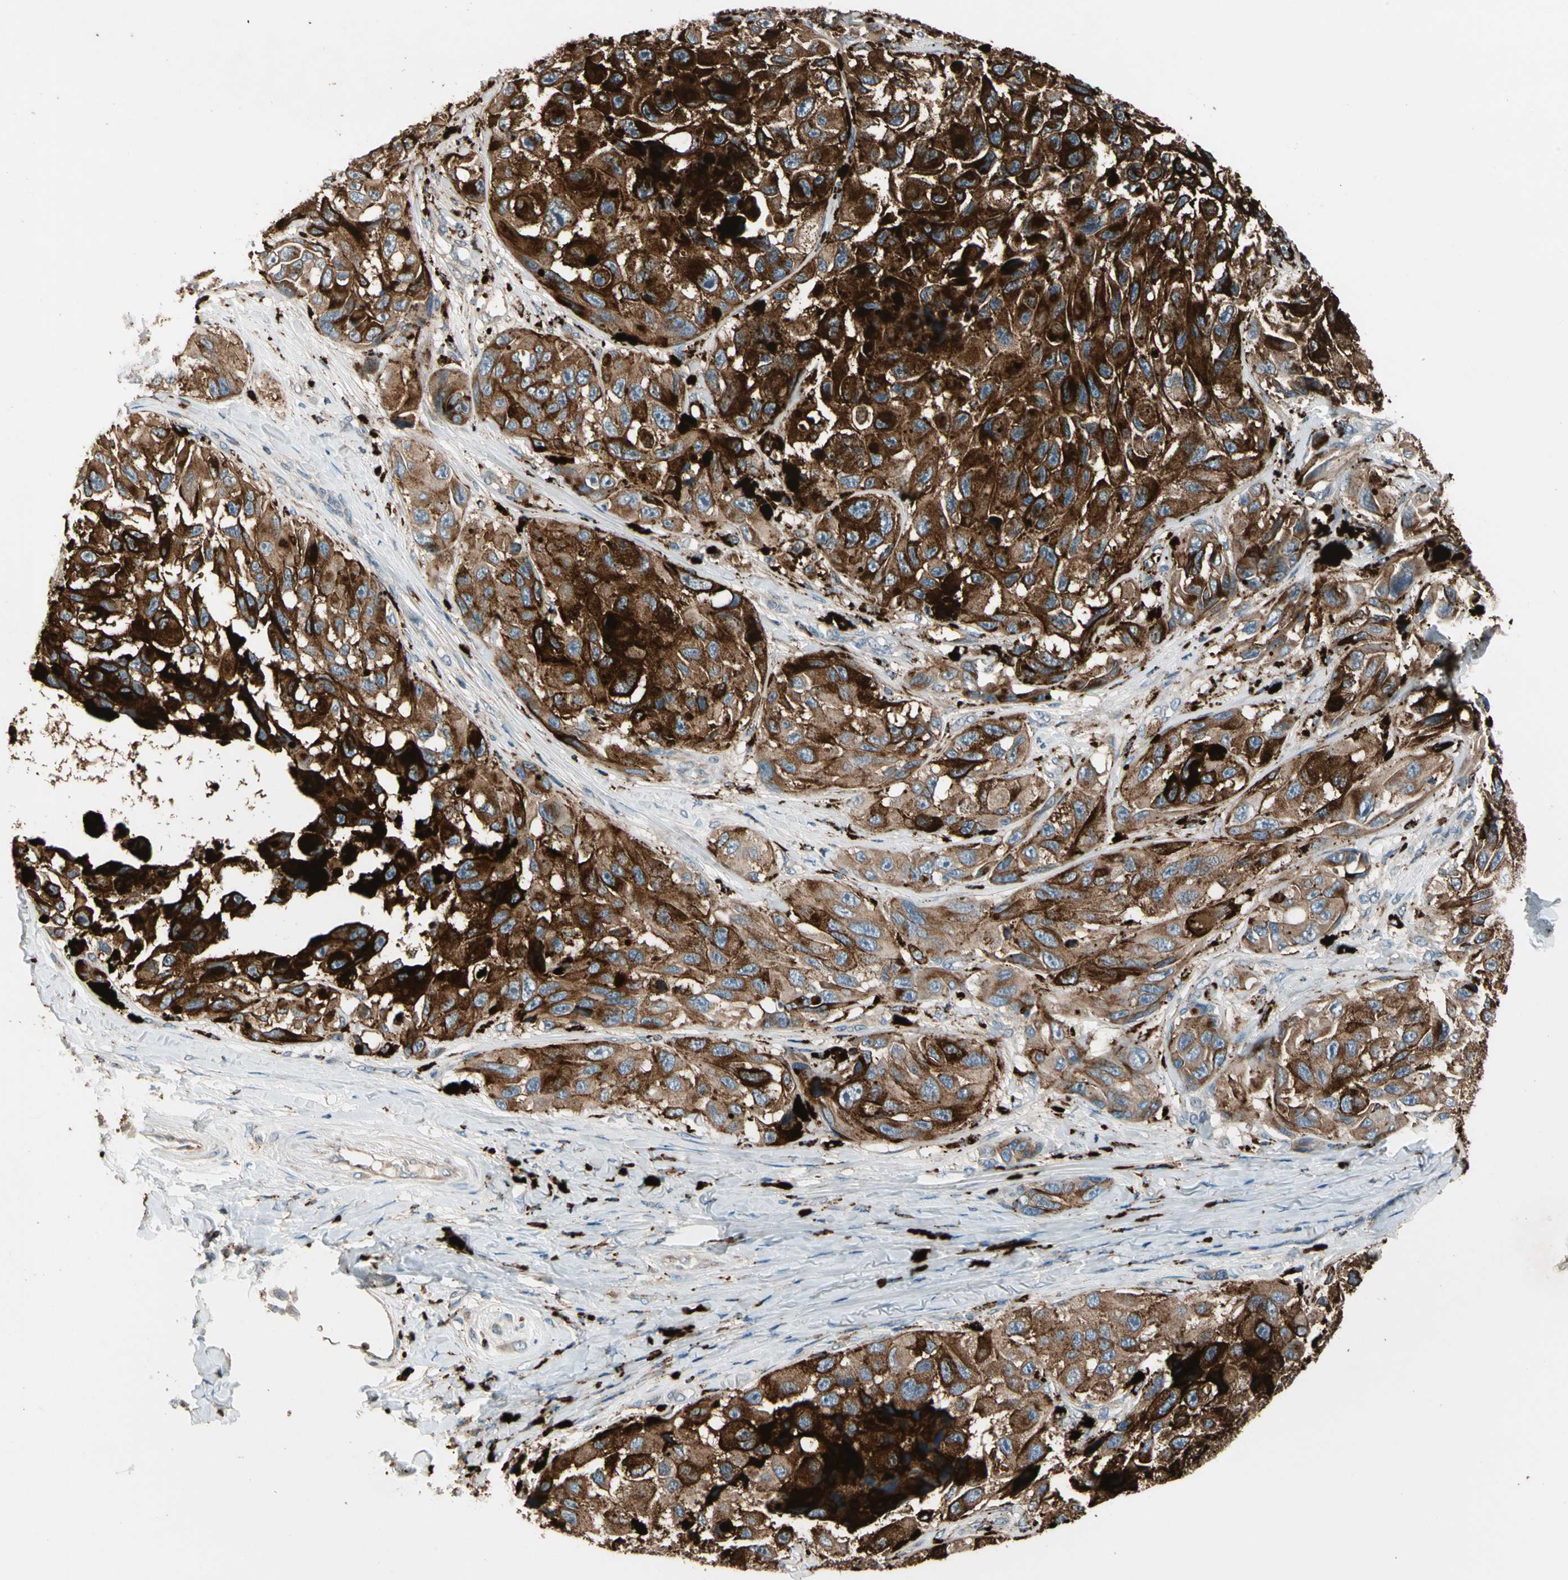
{"staining": {"intensity": "moderate", "quantity": ">75%", "location": "cytoplasmic/membranous"}, "tissue": "melanoma", "cell_type": "Tumor cells", "image_type": "cancer", "snomed": [{"axis": "morphology", "description": "Malignant melanoma, NOS"}, {"axis": "topography", "description": "Skin"}], "caption": "High-power microscopy captured an IHC photomicrograph of malignant melanoma, revealing moderate cytoplasmic/membranous staining in approximately >75% of tumor cells.", "gene": "GM2A", "patient": {"sex": "female", "age": 73}}